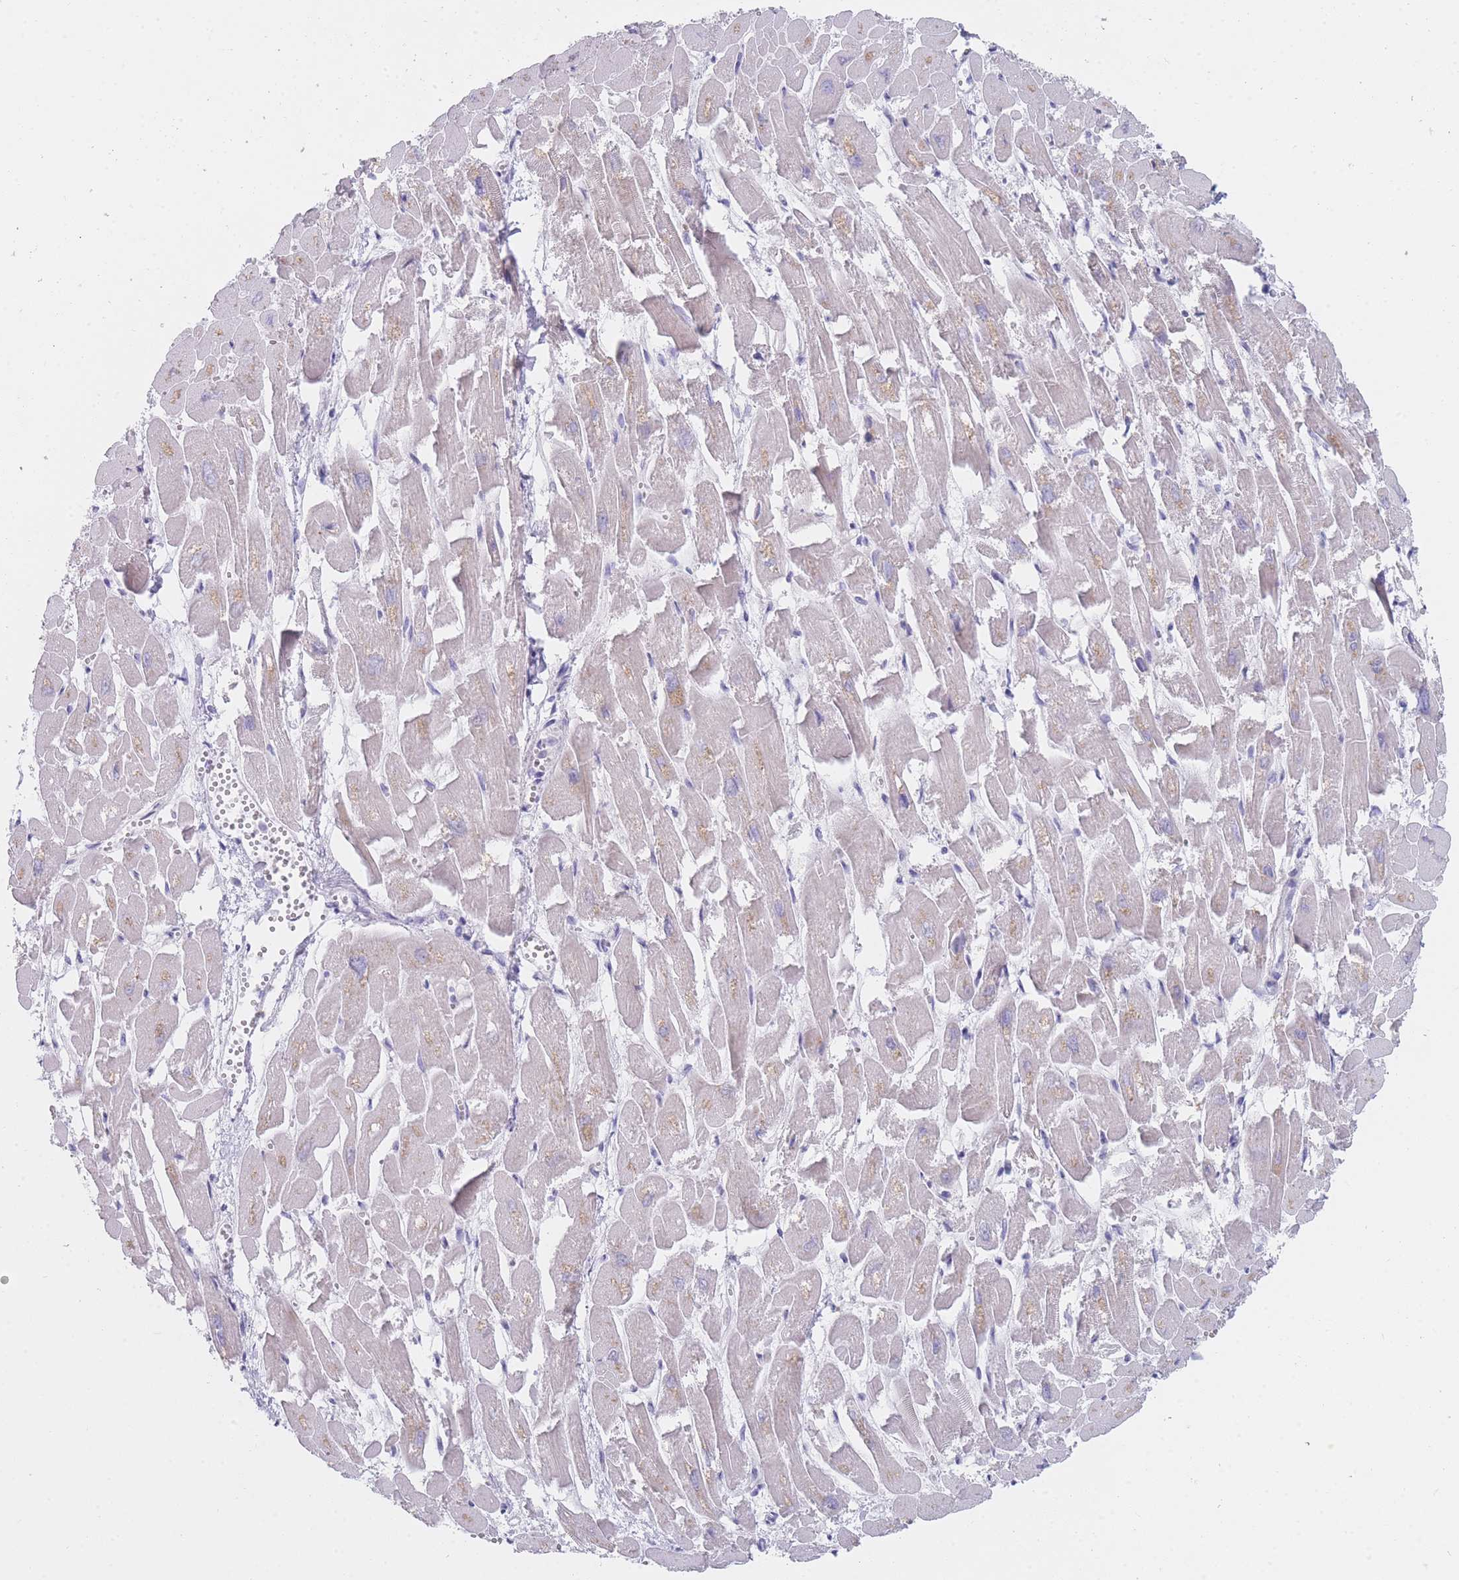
{"staining": {"intensity": "moderate", "quantity": "25%-75%", "location": "cytoplasmic/membranous"}, "tissue": "heart muscle", "cell_type": "Cardiomyocytes", "image_type": "normal", "snomed": [{"axis": "morphology", "description": "Normal tissue, NOS"}, {"axis": "topography", "description": "Heart"}], "caption": "Protein expression analysis of unremarkable human heart muscle reveals moderate cytoplasmic/membranous positivity in about 25%-75% of cardiomyocytes.", "gene": "MRPS14", "patient": {"sex": "male", "age": 54}}